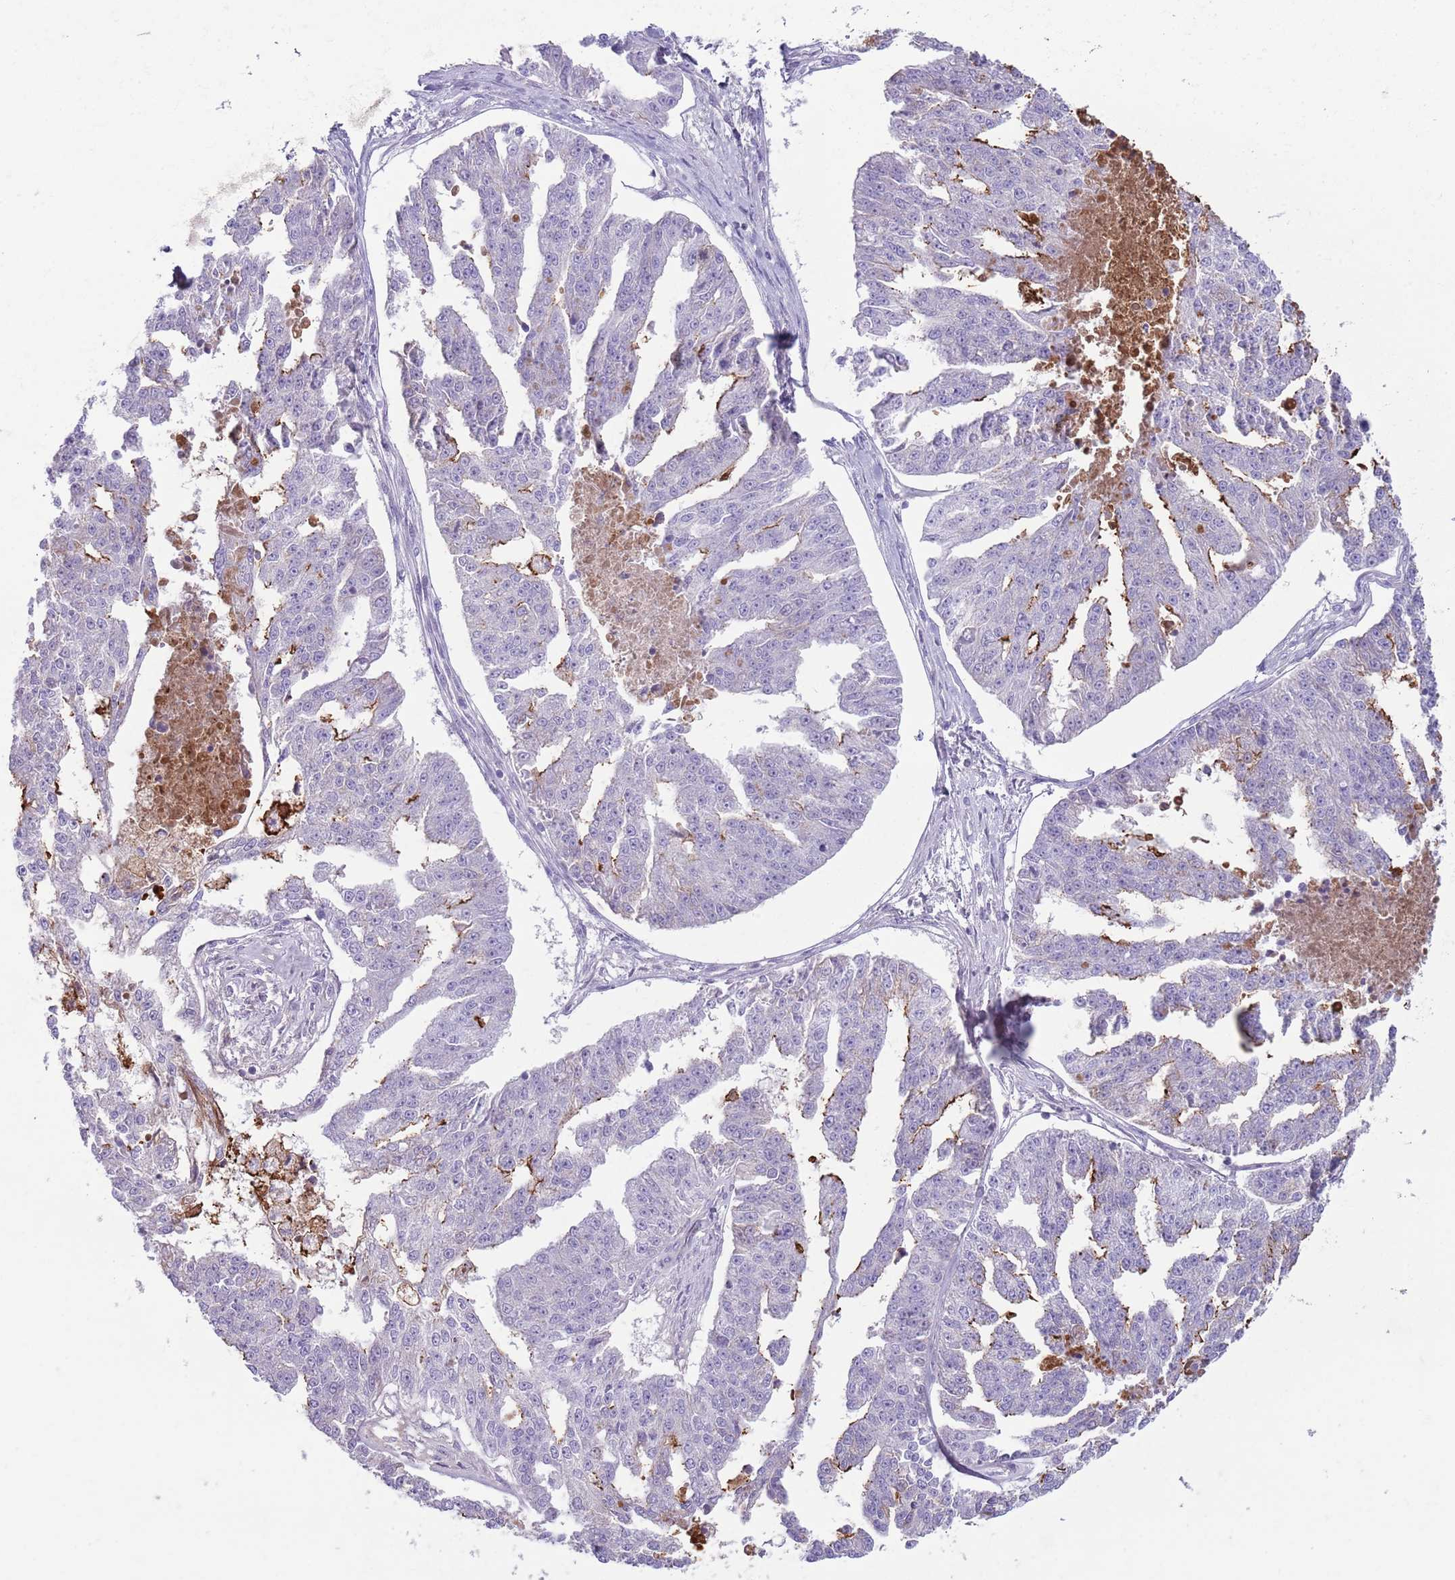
{"staining": {"intensity": "negative", "quantity": "none", "location": "none"}, "tissue": "ovarian cancer", "cell_type": "Tumor cells", "image_type": "cancer", "snomed": [{"axis": "morphology", "description": "Cystadenocarcinoma, serous, NOS"}, {"axis": "topography", "description": "Ovary"}], "caption": "A photomicrograph of human ovarian cancer is negative for staining in tumor cells.", "gene": "CFH", "patient": {"sex": "female", "age": 58}}